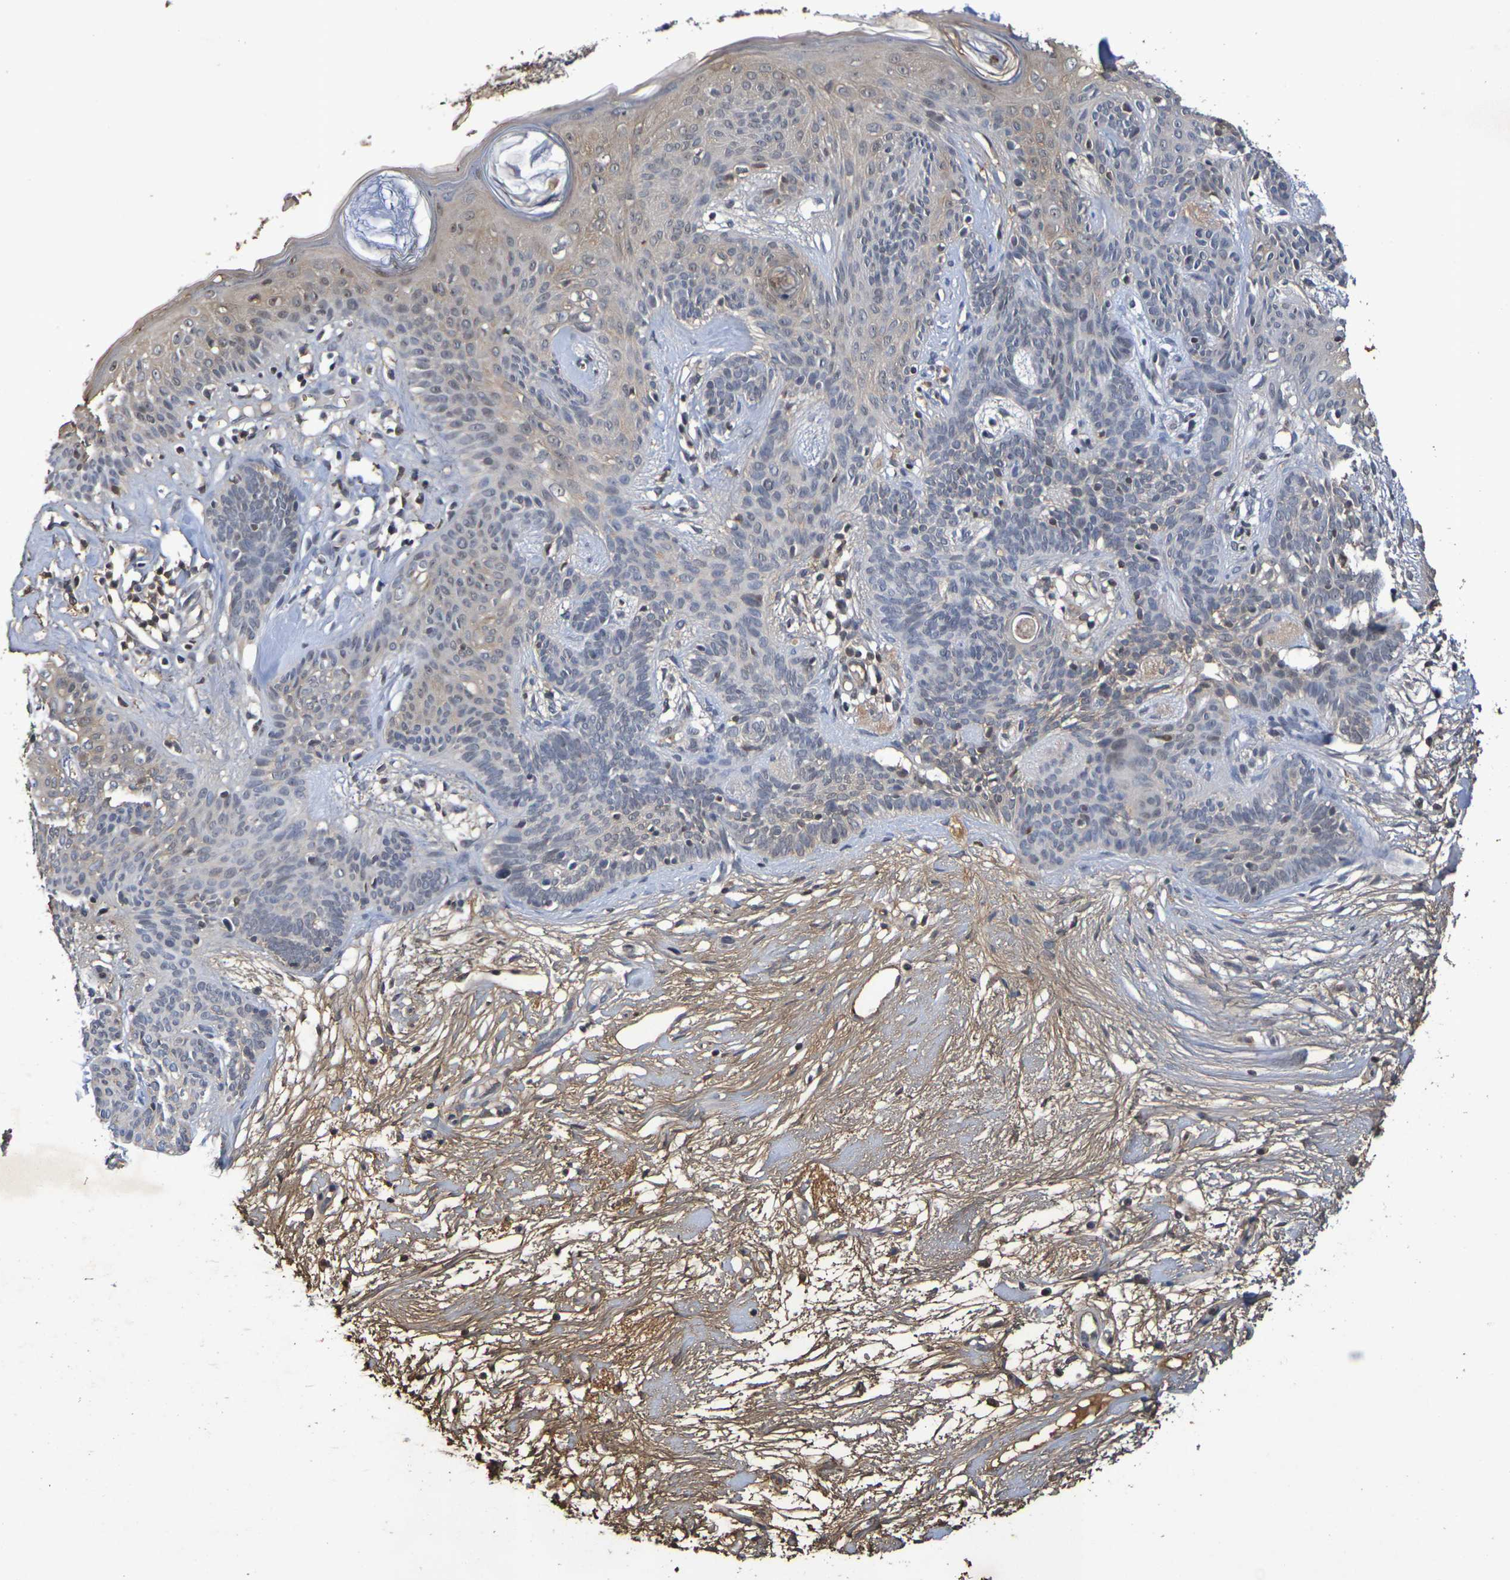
{"staining": {"intensity": "weak", "quantity": "25%-75%", "location": "cytoplasmic/membranous"}, "tissue": "skin cancer", "cell_type": "Tumor cells", "image_type": "cancer", "snomed": [{"axis": "morphology", "description": "Developmental malformation"}, {"axis": "morphology", "description": "Basal cell carcinoma"}, {"axis": "topography", "description": "Skin"}], "caption": "Tumor cells show weak cytoplasmic/membranous staining in about 25%-75% of cells in skin basal cell carcinoma.", "gene": "TERF2", "patient": {"sex": "female", "age": 62}}